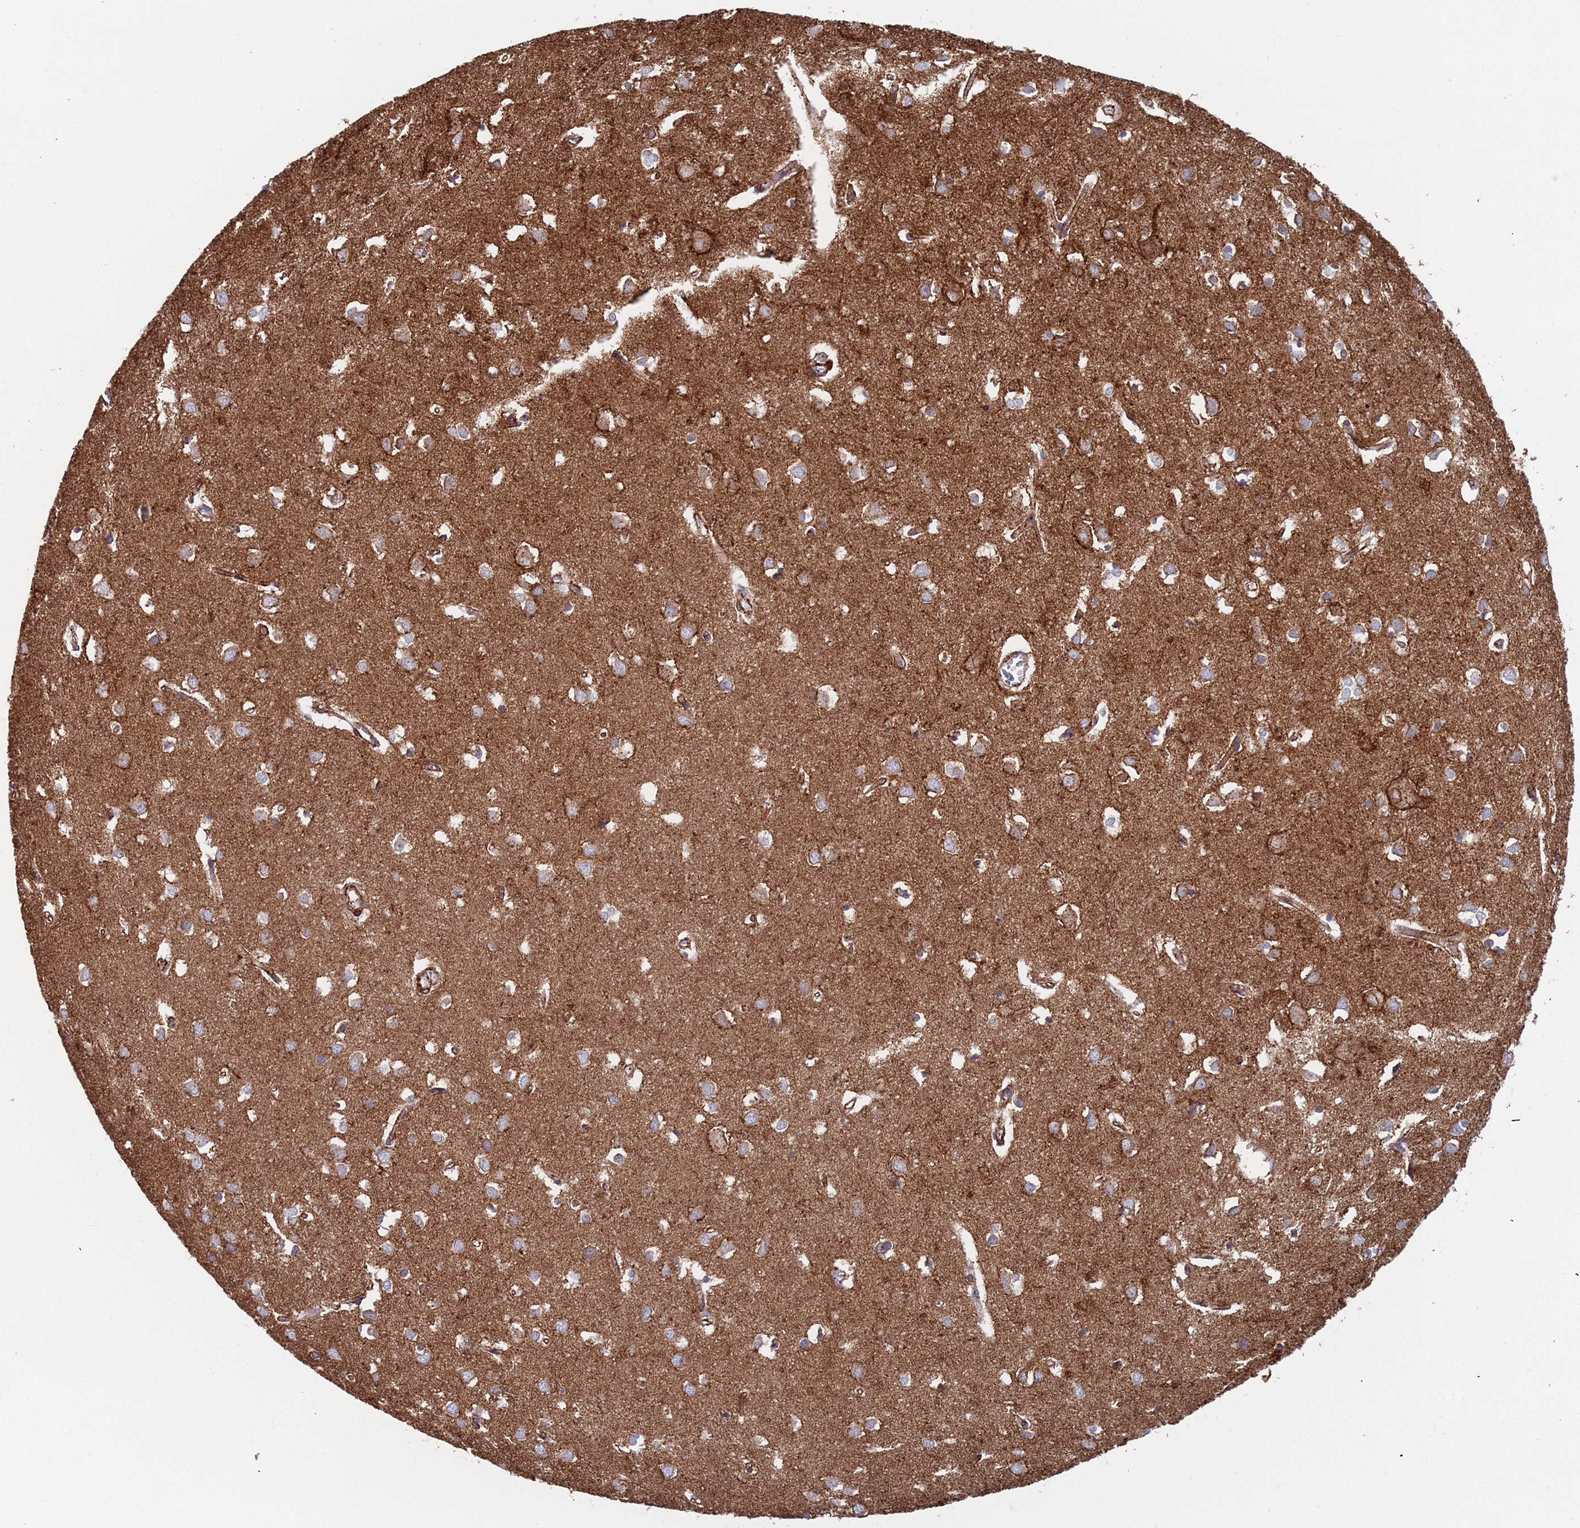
{"staining": {"intensity": "moderate", "quantity": ">75%", "location": "cytoplasmic/membranous"}, "tissue": "cerebral cortex", "cell_type": "Endothelial cells", "image_type": "normal", "snomed": [{"axis": "morphology", "description": "Normal tissue, NOS"}, {"axis": "topography", "description": "Cerebral cortex"}], "caption": "Immunohistochemistry (IHC) staining of benign cerebral cortex, which shows medium levels of moderate cytoplasmic/membranous expression in about >75% of endothelial cells indicating moderate cytoplasmic/membranous protein positivity. The staining was performed using DAB (3,3'-diaminobenzidine) (brown) for protein detection and nuclei were counterstained in hematoxylin (blue).", "gene": "RNF144A", "patient": {"sex": "female", "age": 64}}